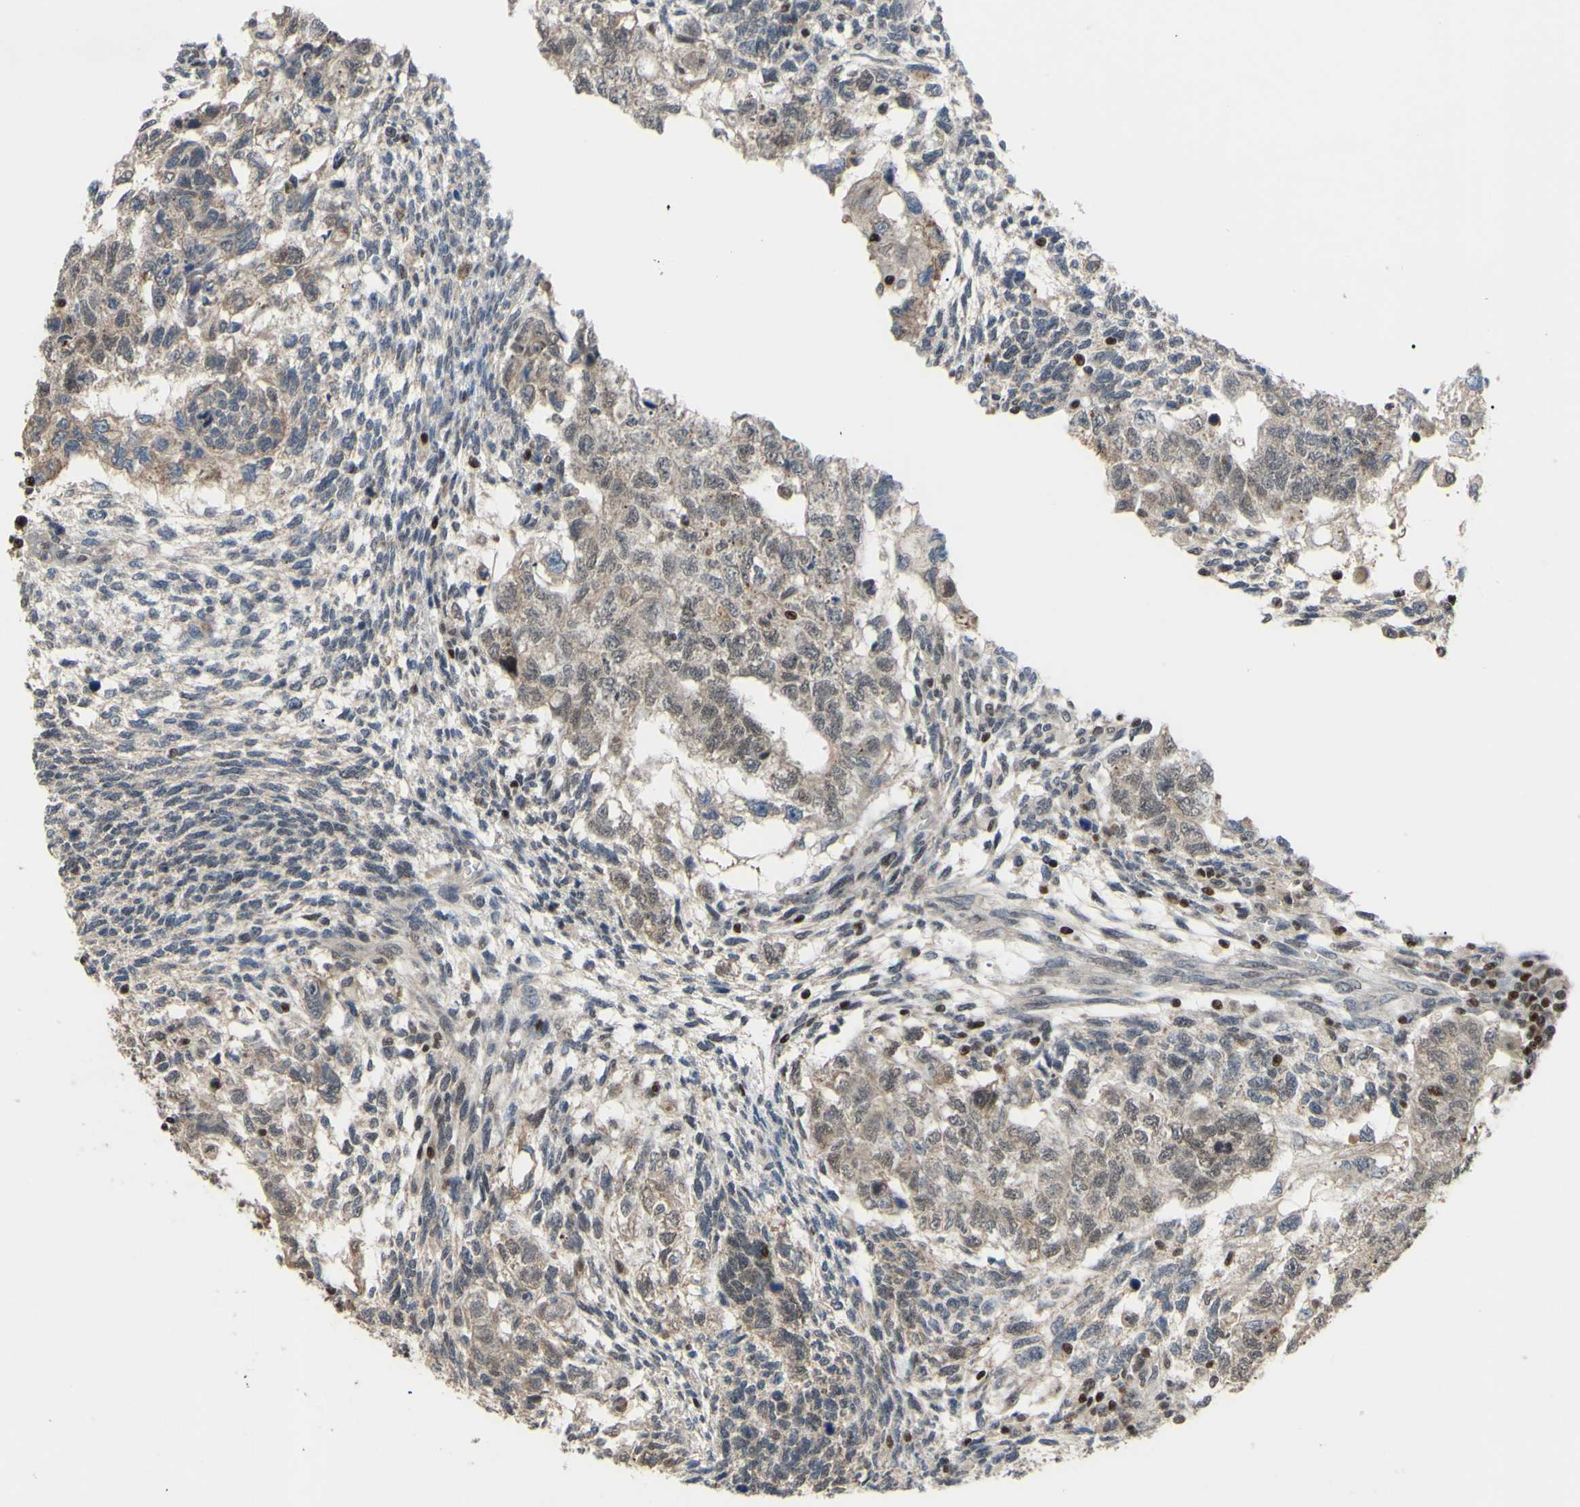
{"staining": {"intensity": "weak", "quantity": ">75%", "location": "cytoplasmic/membranous"}, "tissue": "testis cancer", "cell_type": "Tumor cells", "image_type": "cancer", "snomed": [{"axis": "morphology", "description": "Normal tissue, NOS"}, {"axis": "morphology", "description": "Carcinoma, Embryonal, NOS"}, {"axis": "topography", "description": "Testis"}], "caption": "Human testis embryonal carcinoma stained with a protein marker displays weak staining in tumor cells.", "gene": "SP4", "patient": {"sex": "male", "age": 36}}